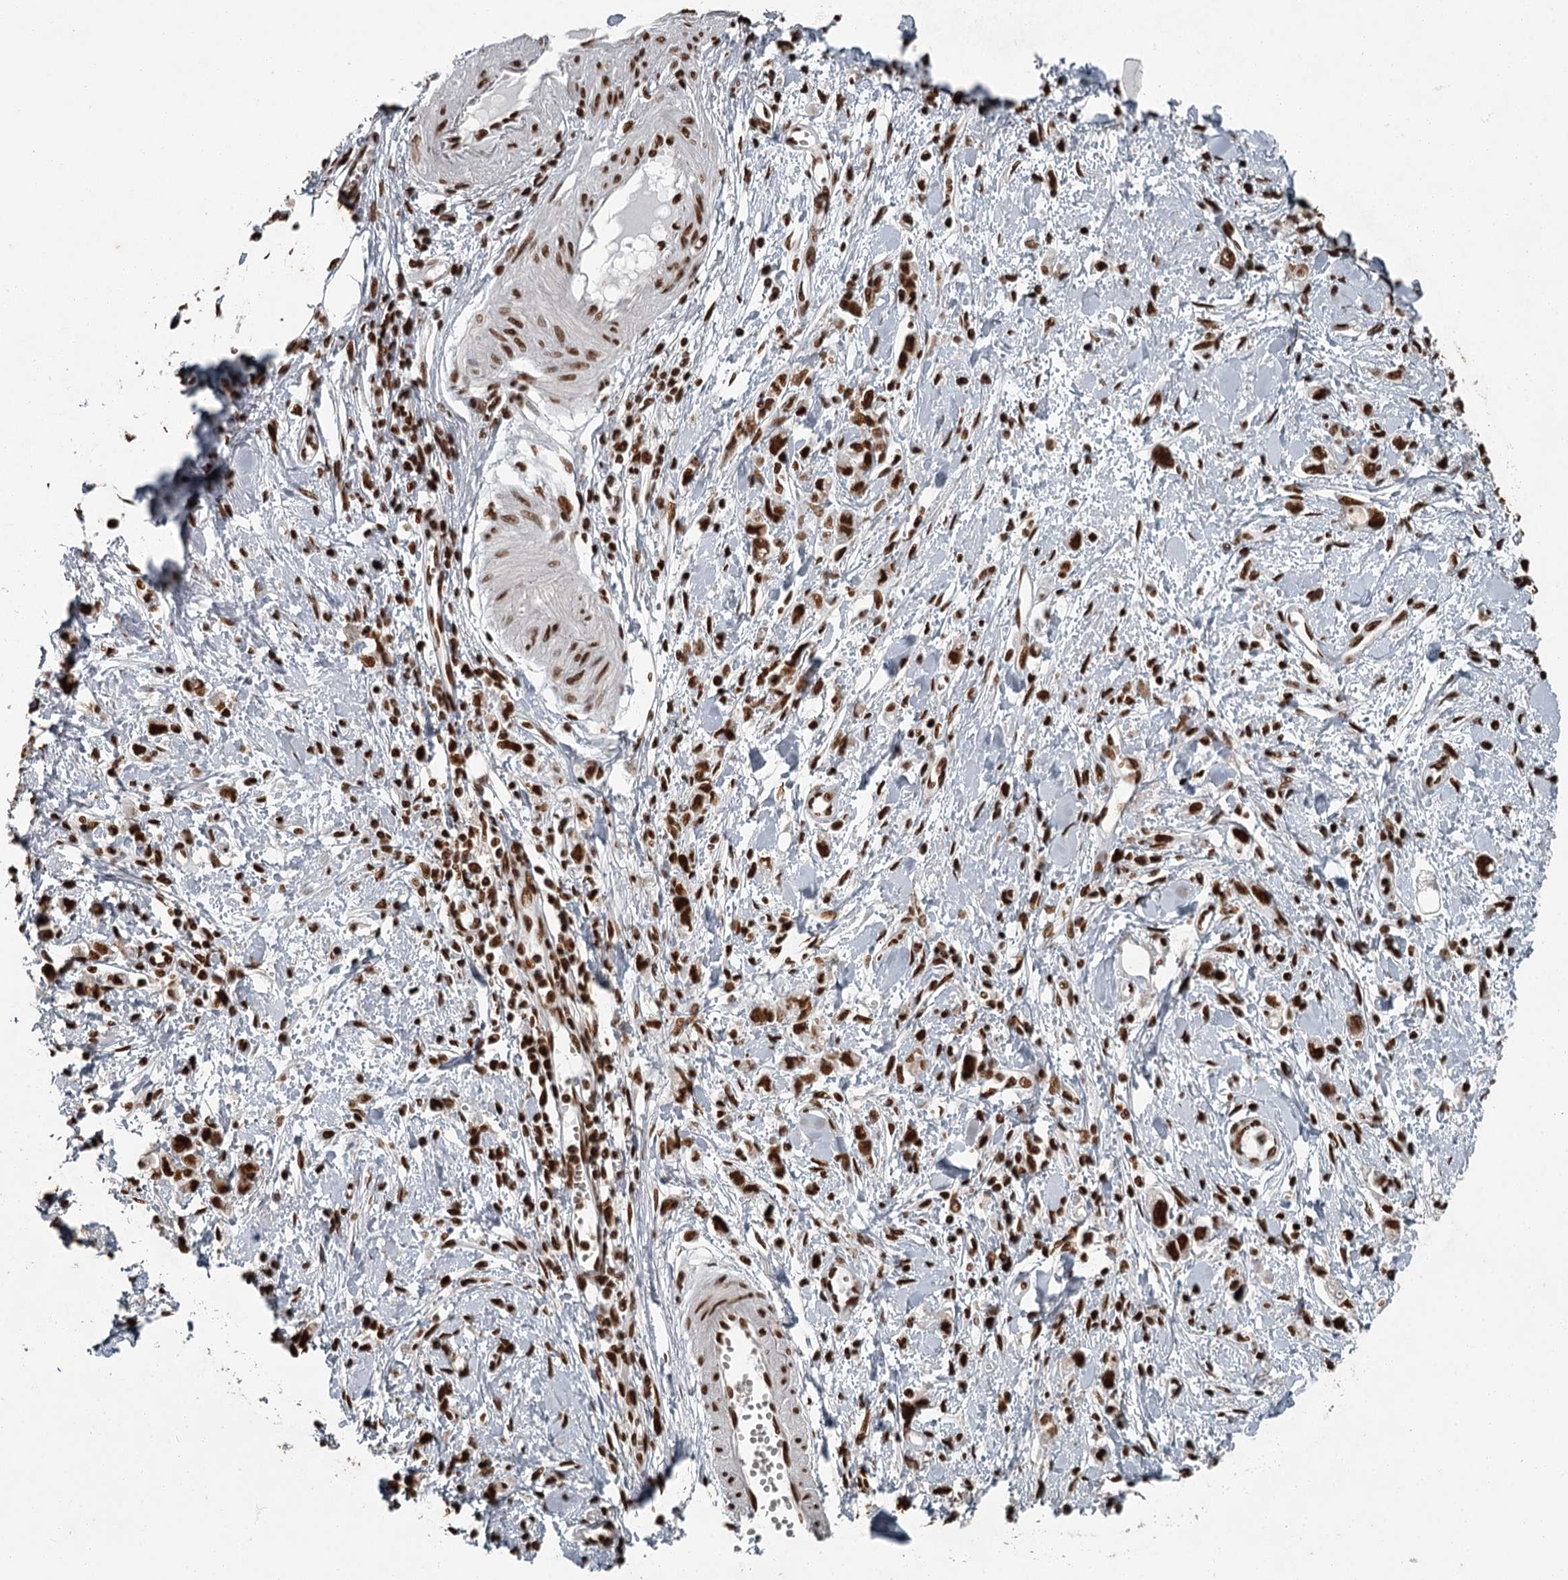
{"staining": {"intensity": "strong", "quantity": ">75%", "location": "nuclear"}, "tissue": "stomach cancer", "cell_type": "Tumor cells", "image_type": "cancer", "snomed": [{"axis": "morphology", "description": "Adenocarcinoma, NOS"}, {"axis": "topography", "description": "Stomach"}], "caption": "Human stomach cancer stained with a brown dye exhibits strong nuclear positive expression in about >75% of tumor cells.", "gene": "RBBP7", "patient": {"sex": "female", "age": 76}}